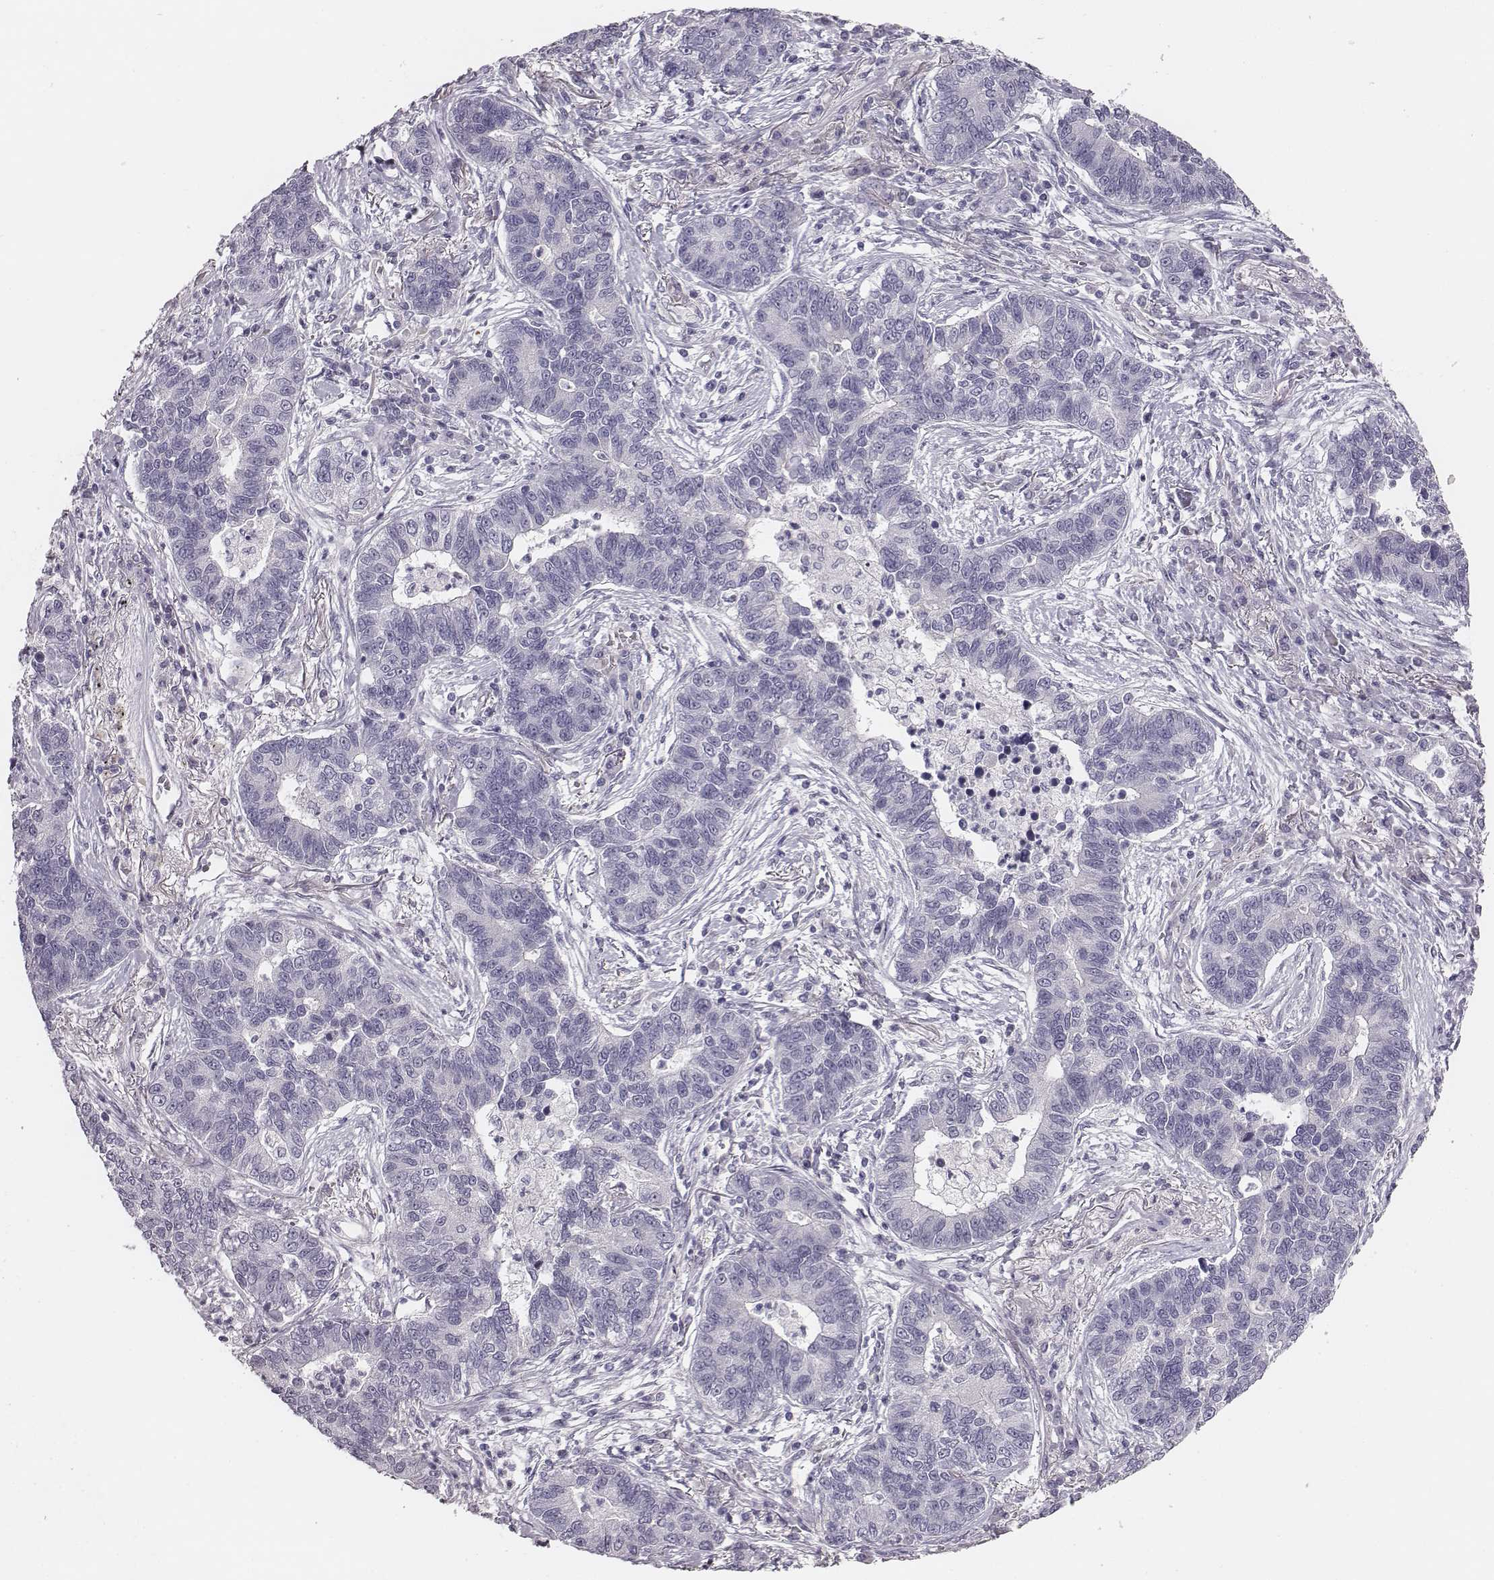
{"staining": {"intensity": "negative", "quantity": "none", "location": "none"}, "tissue": "lung cancer", "cell_type": "Tumor cells", "image_type": "cancer", "snomed": [{"axis": "morphology", "description": "Adenocarcinoma, NOS"}, {"axis": "topography", "description": "Lung"}], "caption": "Adenocarcinoma (lung) was stained to show a protein in brown. There is no significant expression in tumor cells.", "gene": "CACNG4", "patient": {"sex": "female", "age": 57}}